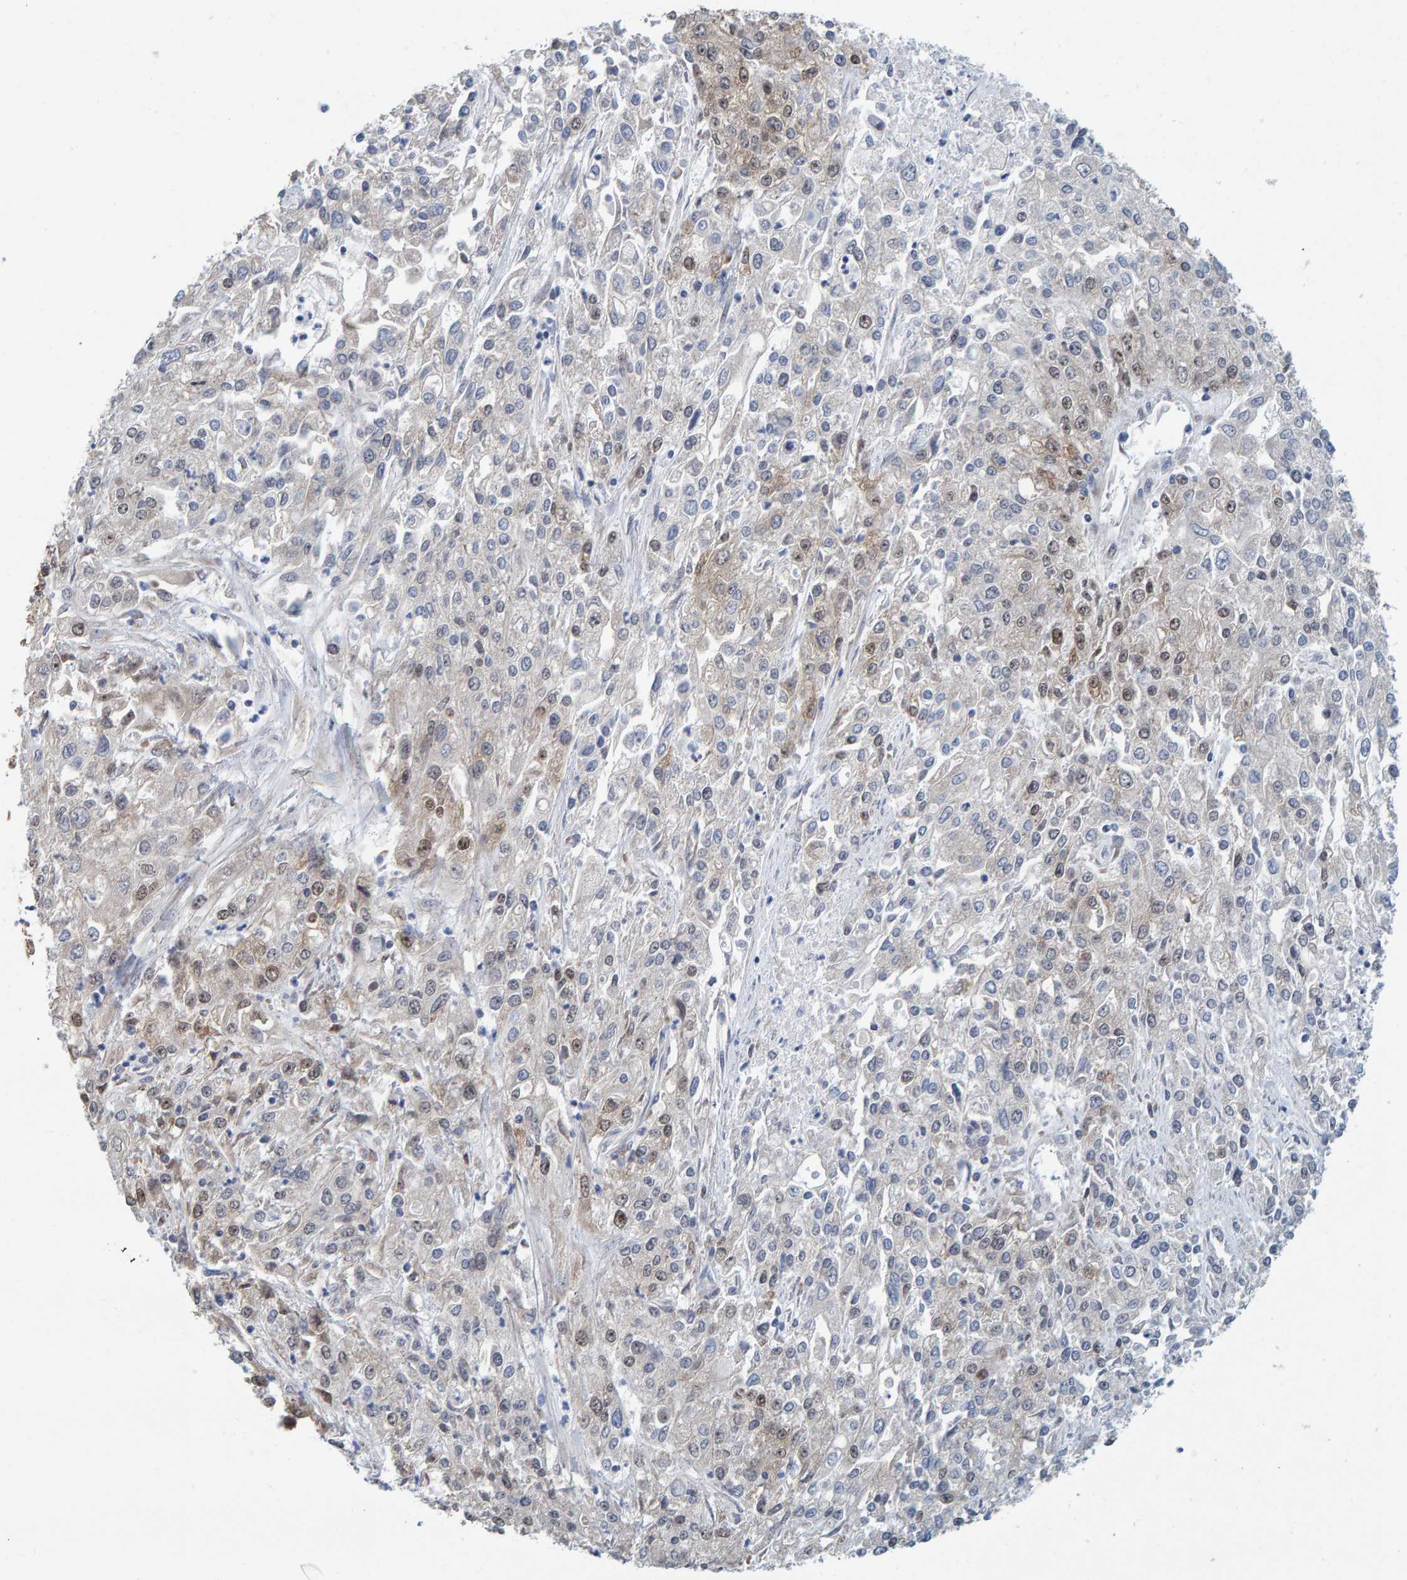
{"staining": {"intensity": "weak", "quantity": "<25%", "location": "nuclear"}, "tissue": "endometrial cancer", "cell_type": "Tumor cells", "image_type": "cancer", "snomed": [{"axis": "morphology", "description": "Adenocarcinoma, NOS"}, {"axis": "topography", "description": "Endometrium"}], "caption": "Protein analysis of endometrial cancer (adenocarcinoma) shows no significant expression in tumor cells.", "gene": "POLR1E", "patient": {"sex": "female", "age": 49}}